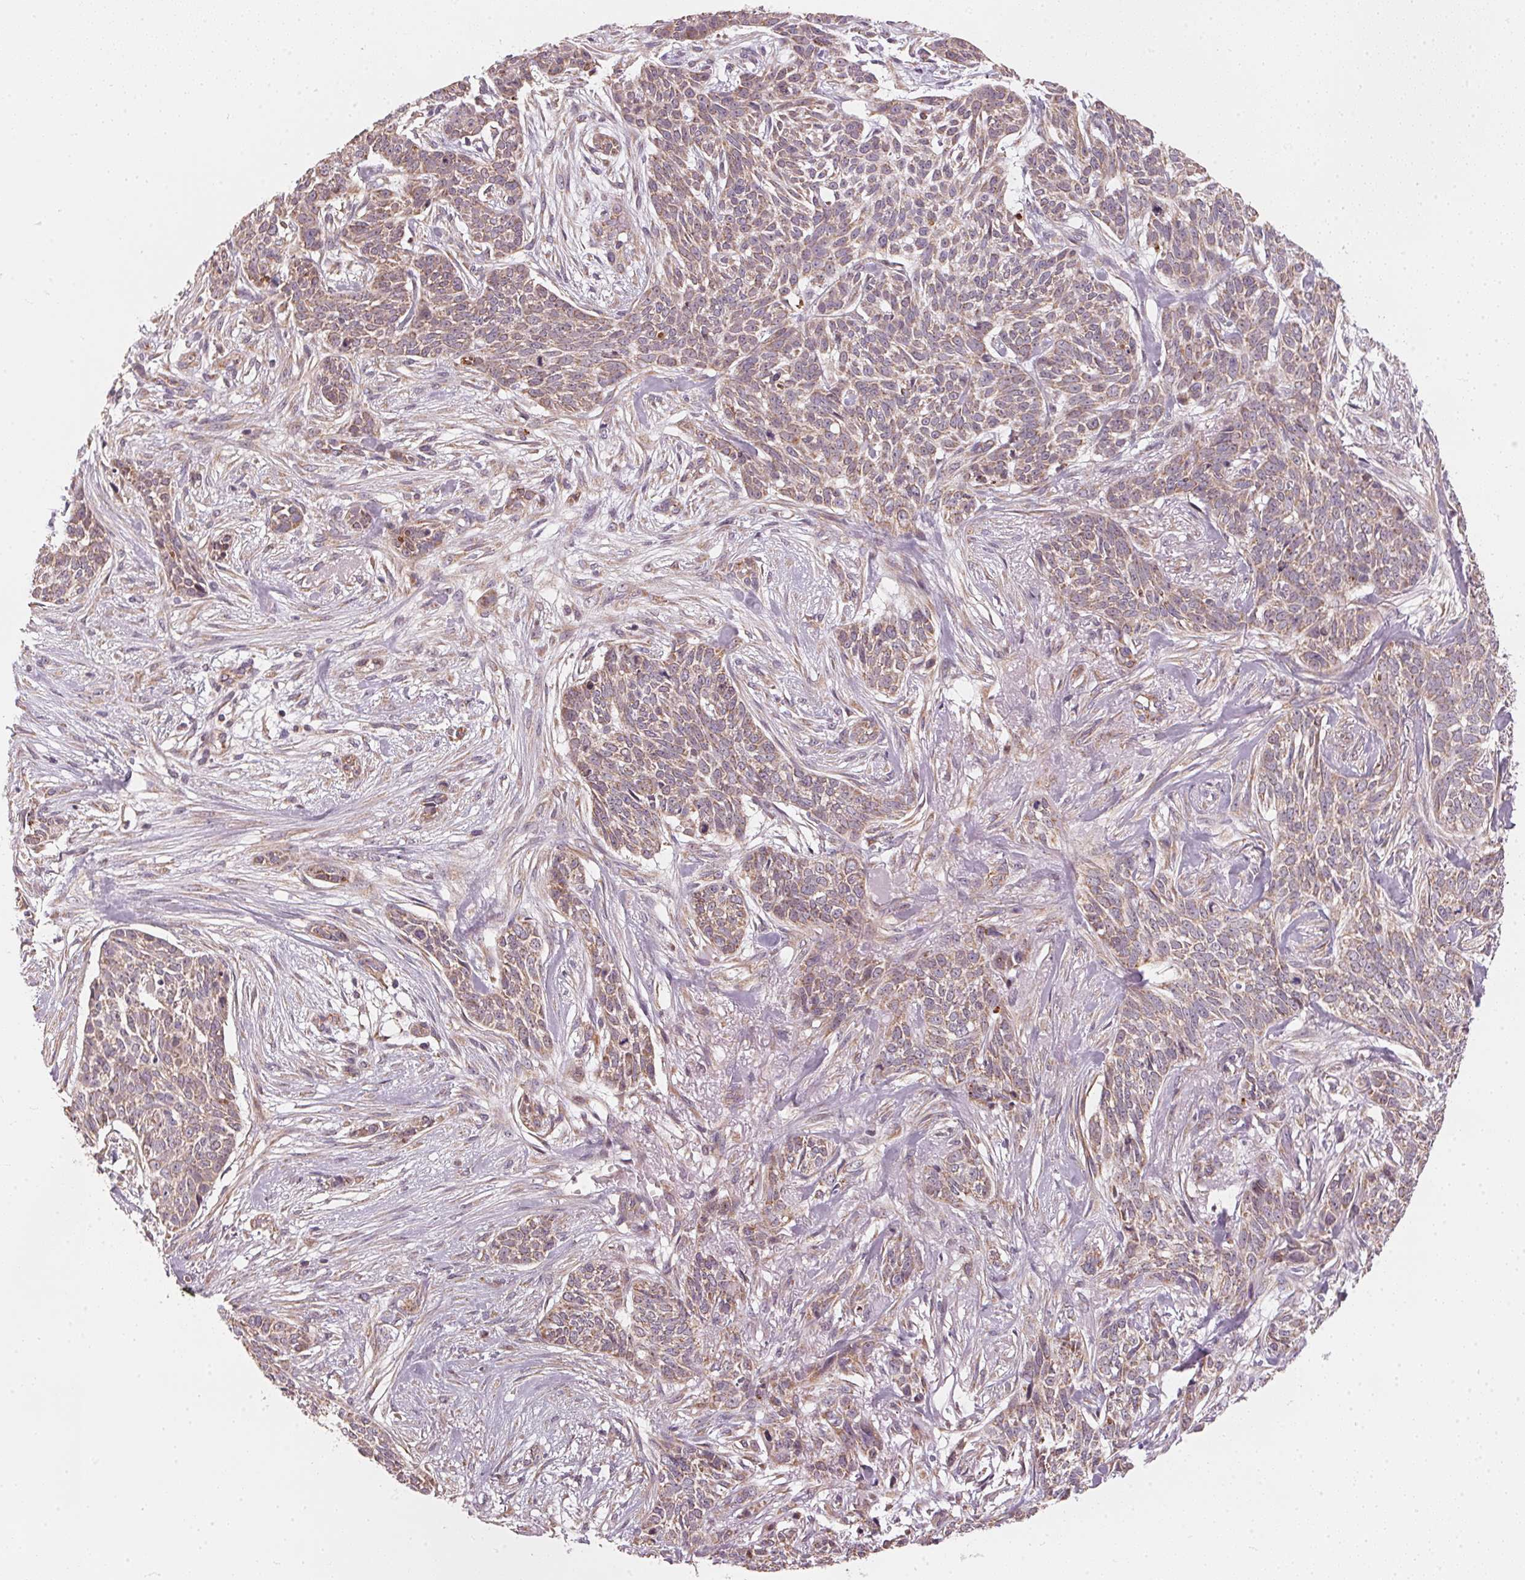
{"staining": {"intensity": "weak", "quantity": ">75%", "location": "cytoplasmic/membranous"}, "tissue": "skin cancer", "cell_type": "Tumor cells", "image_type": "cancer", "snomed": [{"axis": "morphology", "description": "Basal cell carcinoma"}, {"axis": "topography", "description": "Skin"}], "caption": "Protein staining reveals weak cytoplasmic/membranous positivity in approximately >75% of tumor cells in skin basal cell carcinoma. Nuclei are stained in blue.", "gene": "MATCAP1", "patient": {"sex": "male", "age": 74}}